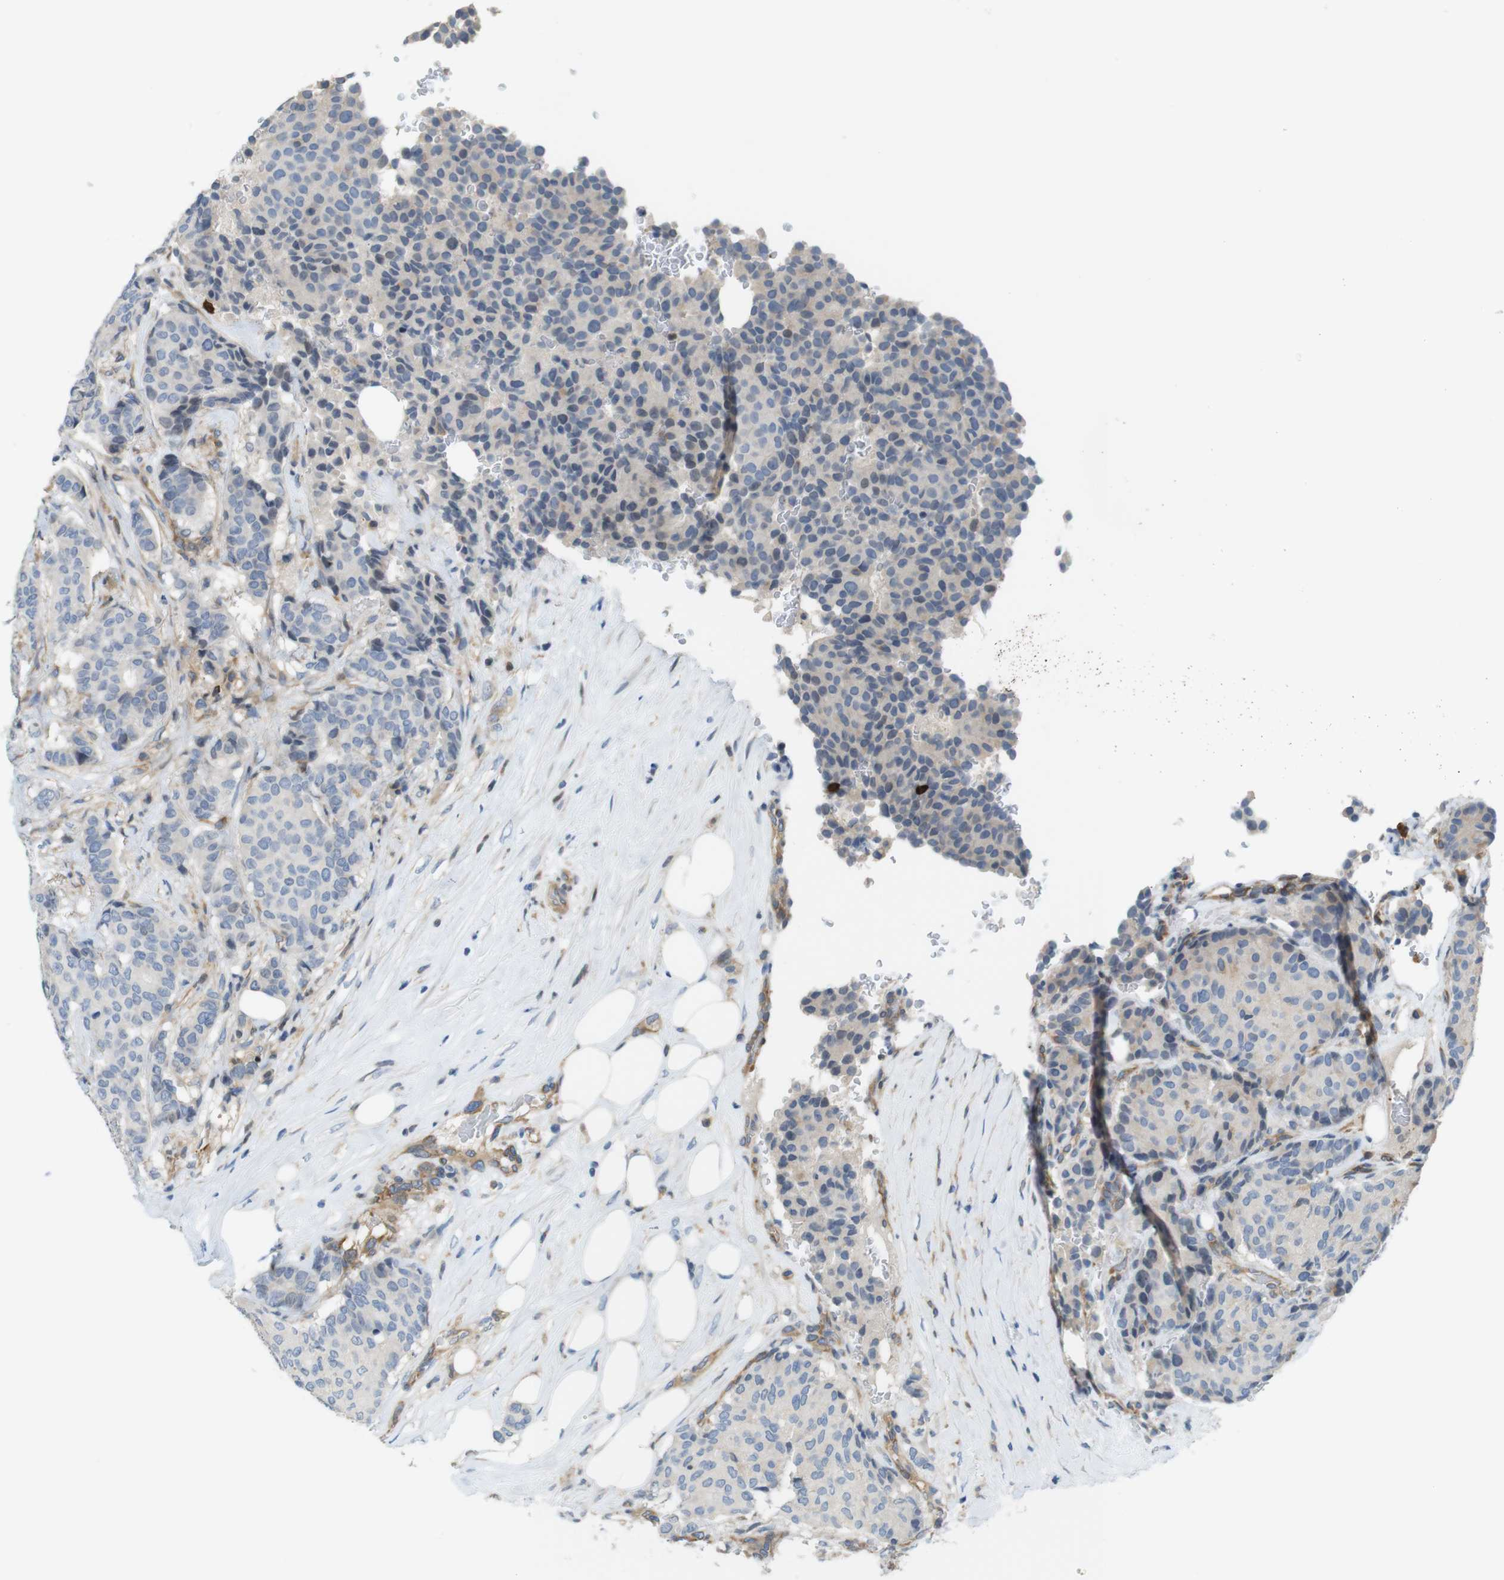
{"staining": {"intensity": "negative", "quantity": "none", "location": "none"}, "tissue": "breast cancer", "cell_type": "Tumor cells", "image_type": "cancer", "snomed": [{"axis": "morphology", "description": "Duct carcinoma"}, {"axis": "topography", "description": "Breast"}], "caption": "Immunohistochemistry of human breast infiltrating ductal carcinoma displays no expression in tumor cells. Brightfield microscopy of IHC stained with DAB (3,3'-diaminobenzidine) (brown) and hematoxylin (blue), captured at high magnification.", "gene": "PCDH10", "patient": {"sex": "female", "age": 75}}